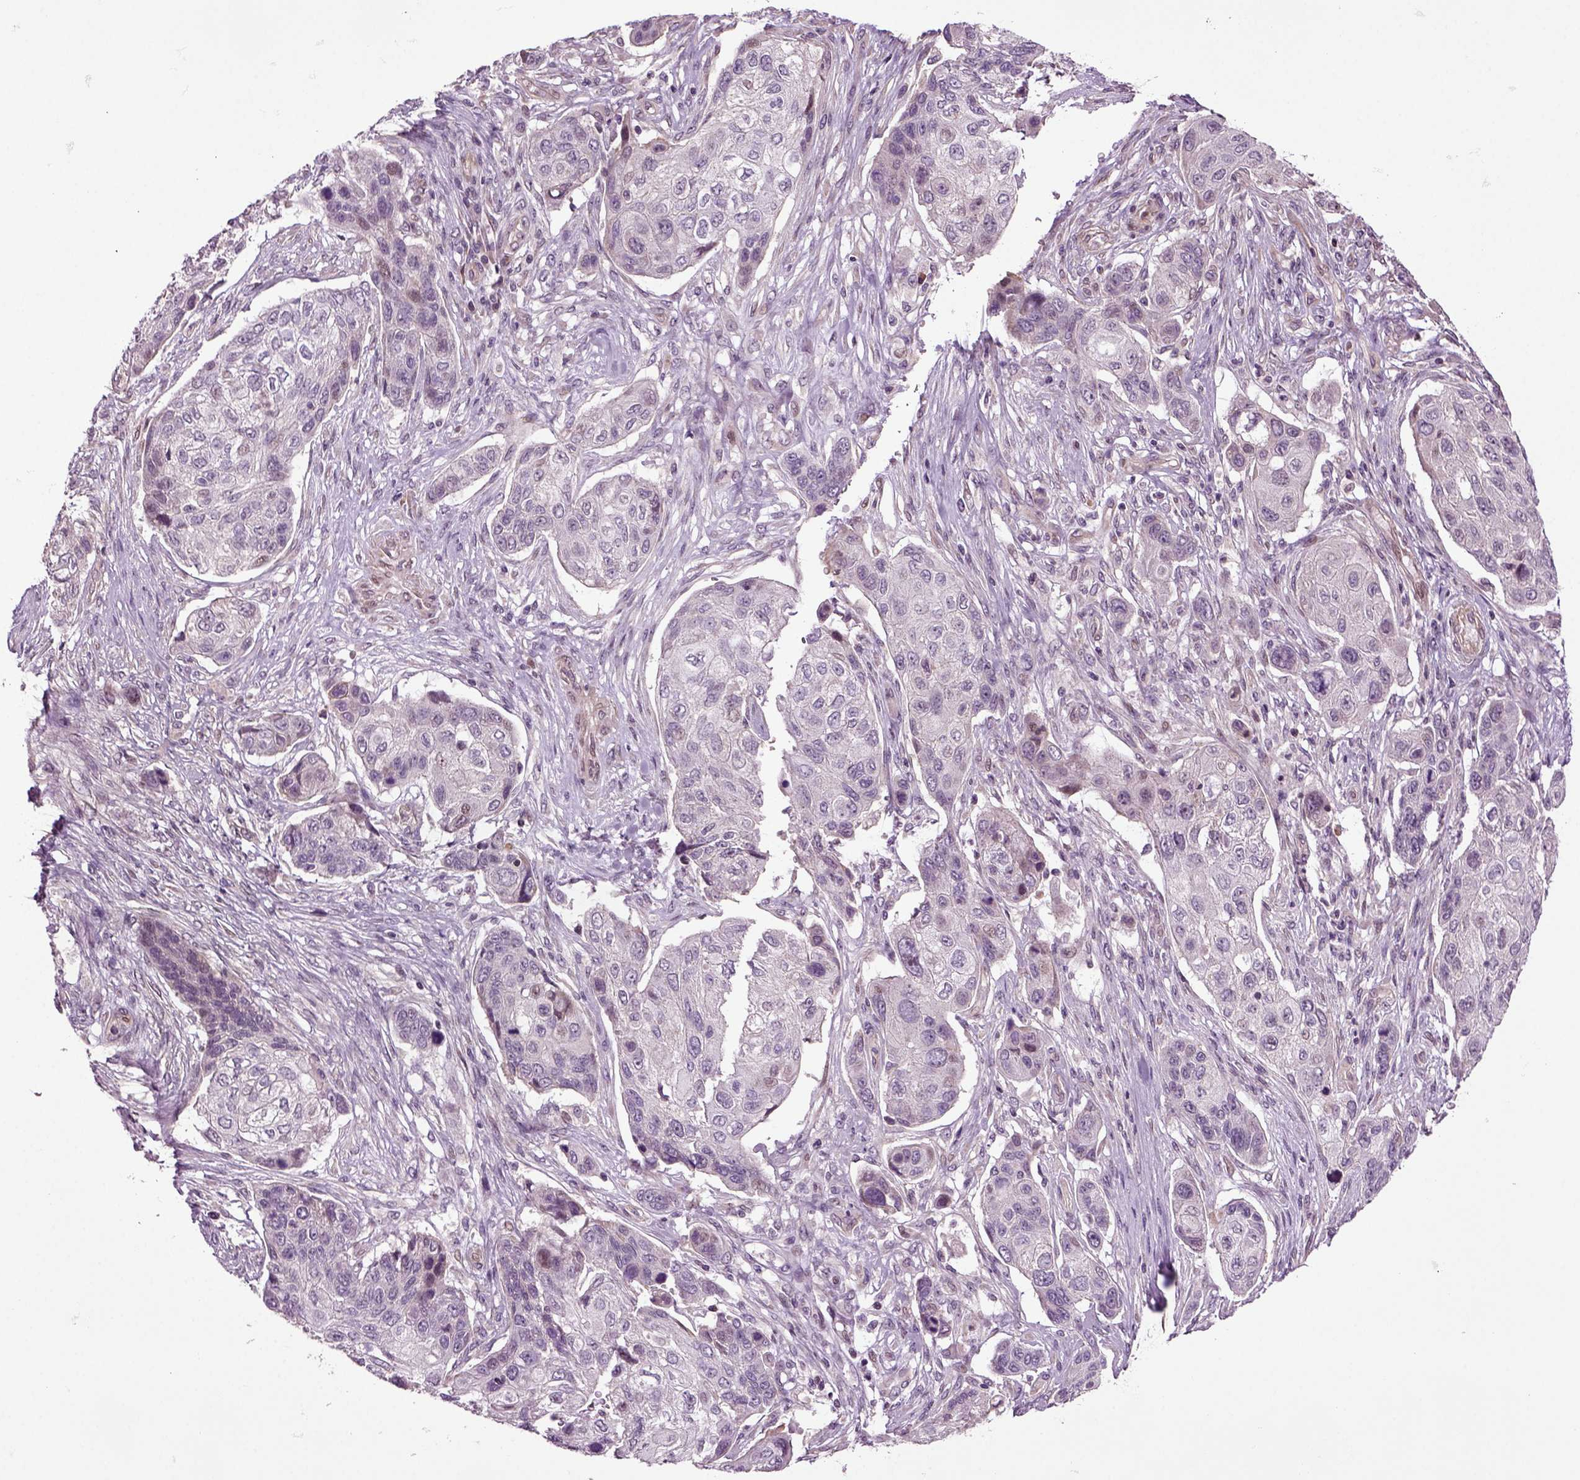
{"staining": {"intensity": "negative", "quantity": "none", "location": "none"}, "tissue": "lung cancer", "cell_type": "Tumor cells", "image_type": "cancer", "snomed": [{"axis": "morphology", "description": "Normal tissue, NOS"}, {"axis": "morphology", "description": "Squamous cell carcinoma, NOS"}, {"axis": "topography", "description": "Bronchus"}, {"axis": "topography", "description": "Lung"}], "caption": "The histopathology image reveals no significant expression in tumor cells of squamous cell carcinoma (lung).", "gene": "HAGHL", "patient": {"sex": "male", "age": 69}}